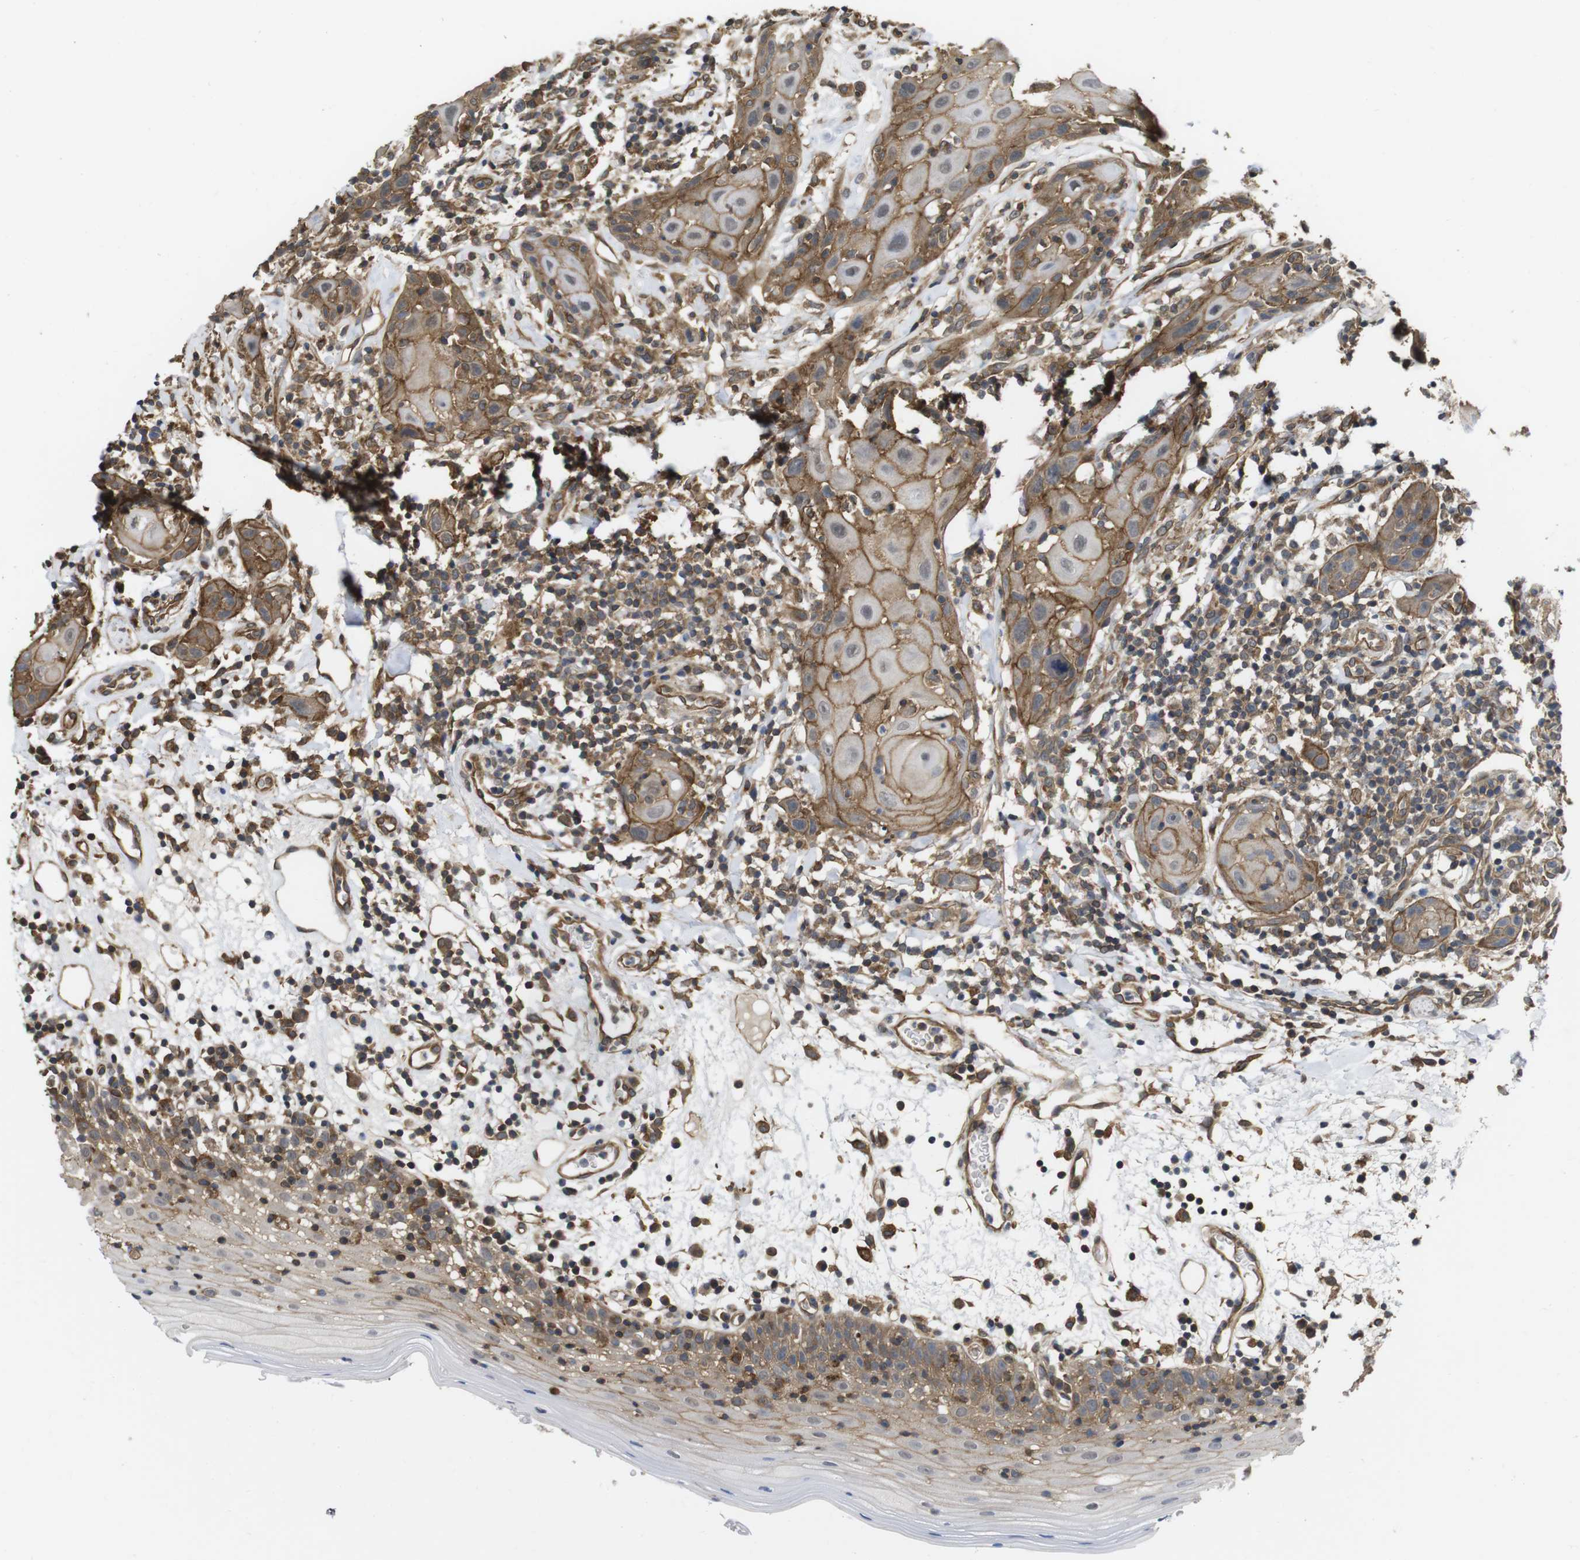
{"staining": {"intensity": "moderate", "quantity": ">75%", "location": "cytoplasmic/membranous"}, "tissue": "oral mucosa", "cell_type": "Squamous epithelial cells", "image_type": "normal", "snomed": [{"axis": "morphology", "description": "Normal tissue, NOS"}, {"axis": "morphology", "description": "Squamous cell carcinoma, NOS"}, {"axis": "topography", "description": "Skeletal muscle"}, {"axis": "topography", "description": "Oral tissue"}], "caption": "An image of oral mucosa stained for a protein reveals moderate cytoplasmic/membranous brown staining in squamous epithelial cells. The staining is performed using DAB brown chromogen to label protein expression. The nuclei are counter-stained blue using hematoxylin.", "gene": "ZDHHC5", "patient": {"sex": "male", "age": 71}}